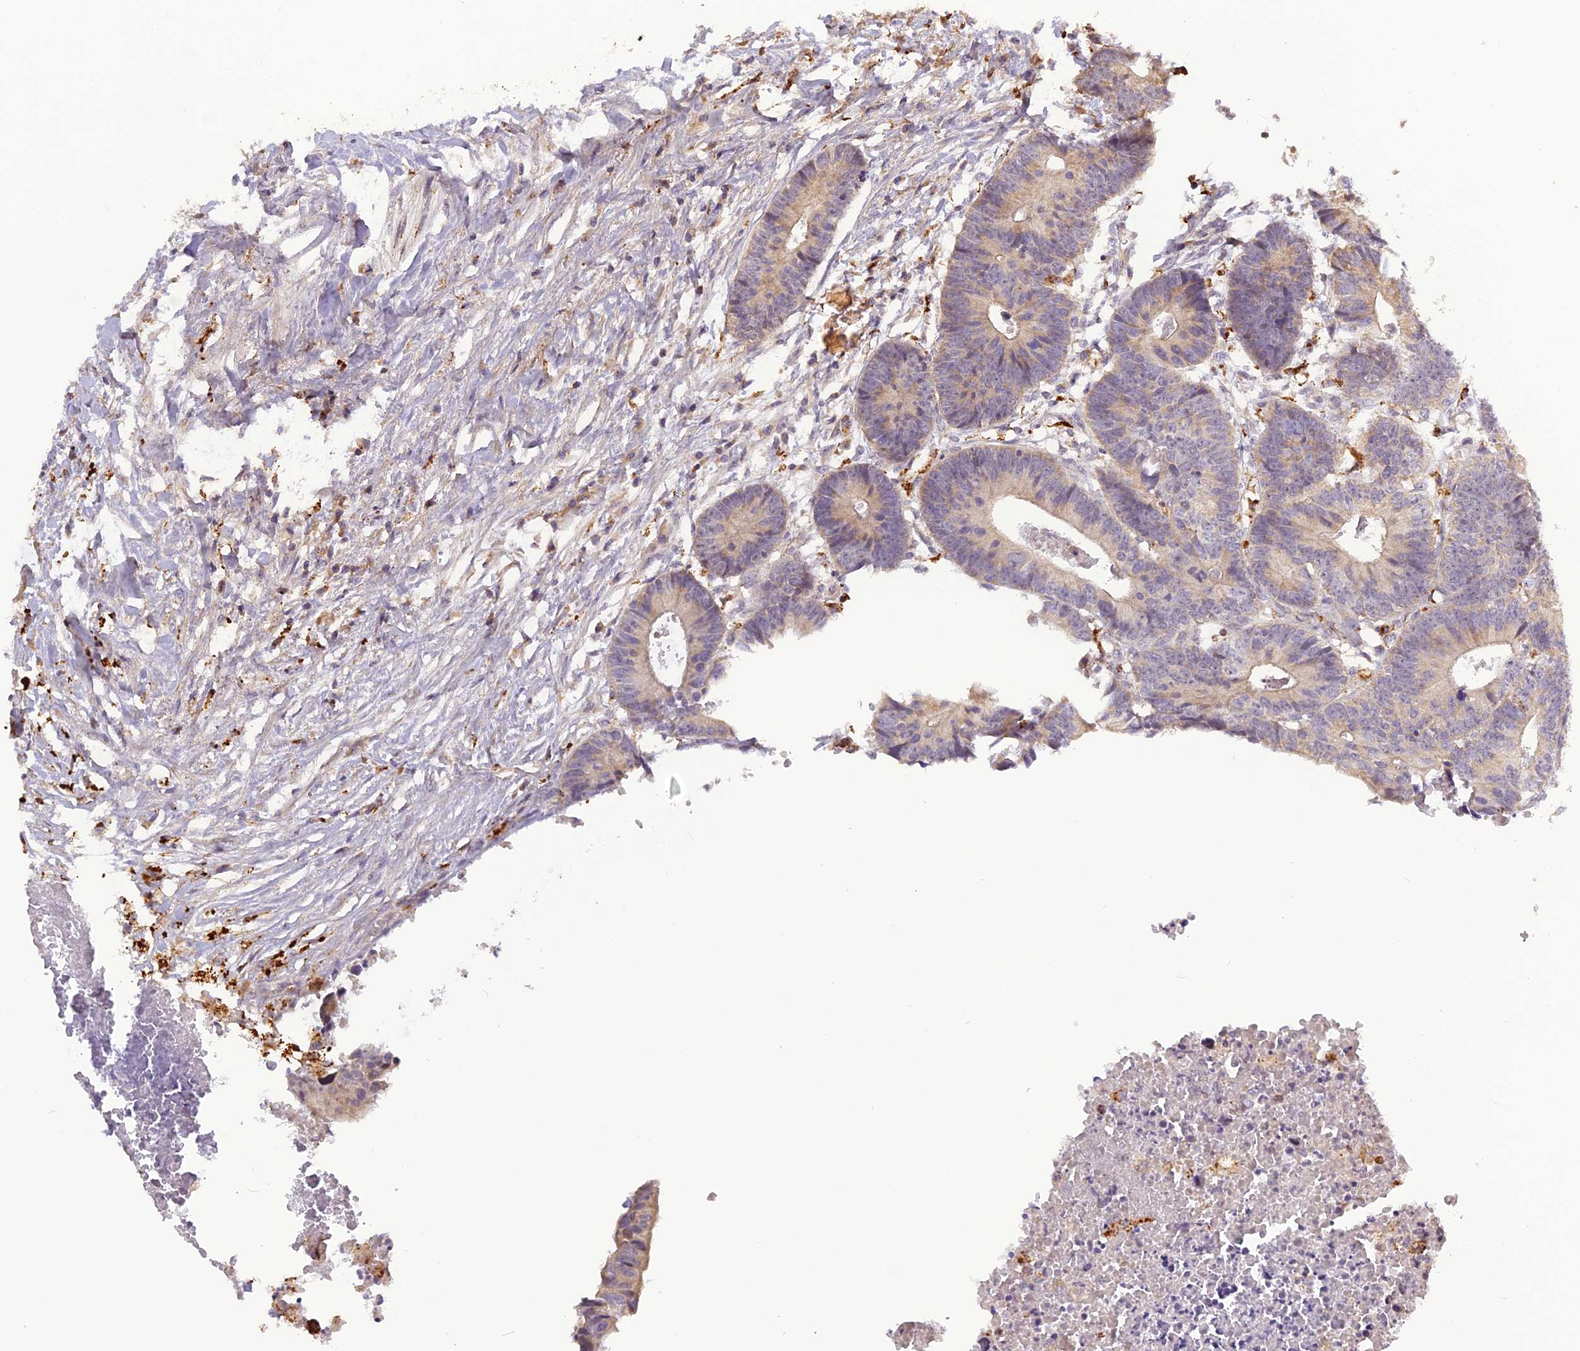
{"staining": {"intensity": "weak", "quantity": "<25%", "location": "cytoplasmic/membranous"}, "tissue": "colorectal cancer", "cell_type": "Tumor cells", "image_type": "cancer", "snomed": [{"axis": "morphology", "description": "Adenocarcinoma, NOS"}, {"axis": "topography", "description": "Colon"}], "caption": "Immunohistochemistry (IHC) image of neoplastic tissue: colorectal cancer stained with DAB displays no significant protein staining in tumor cells.", "gene": "FNIP2", "patient": {"sex": "female", "age": 57}}